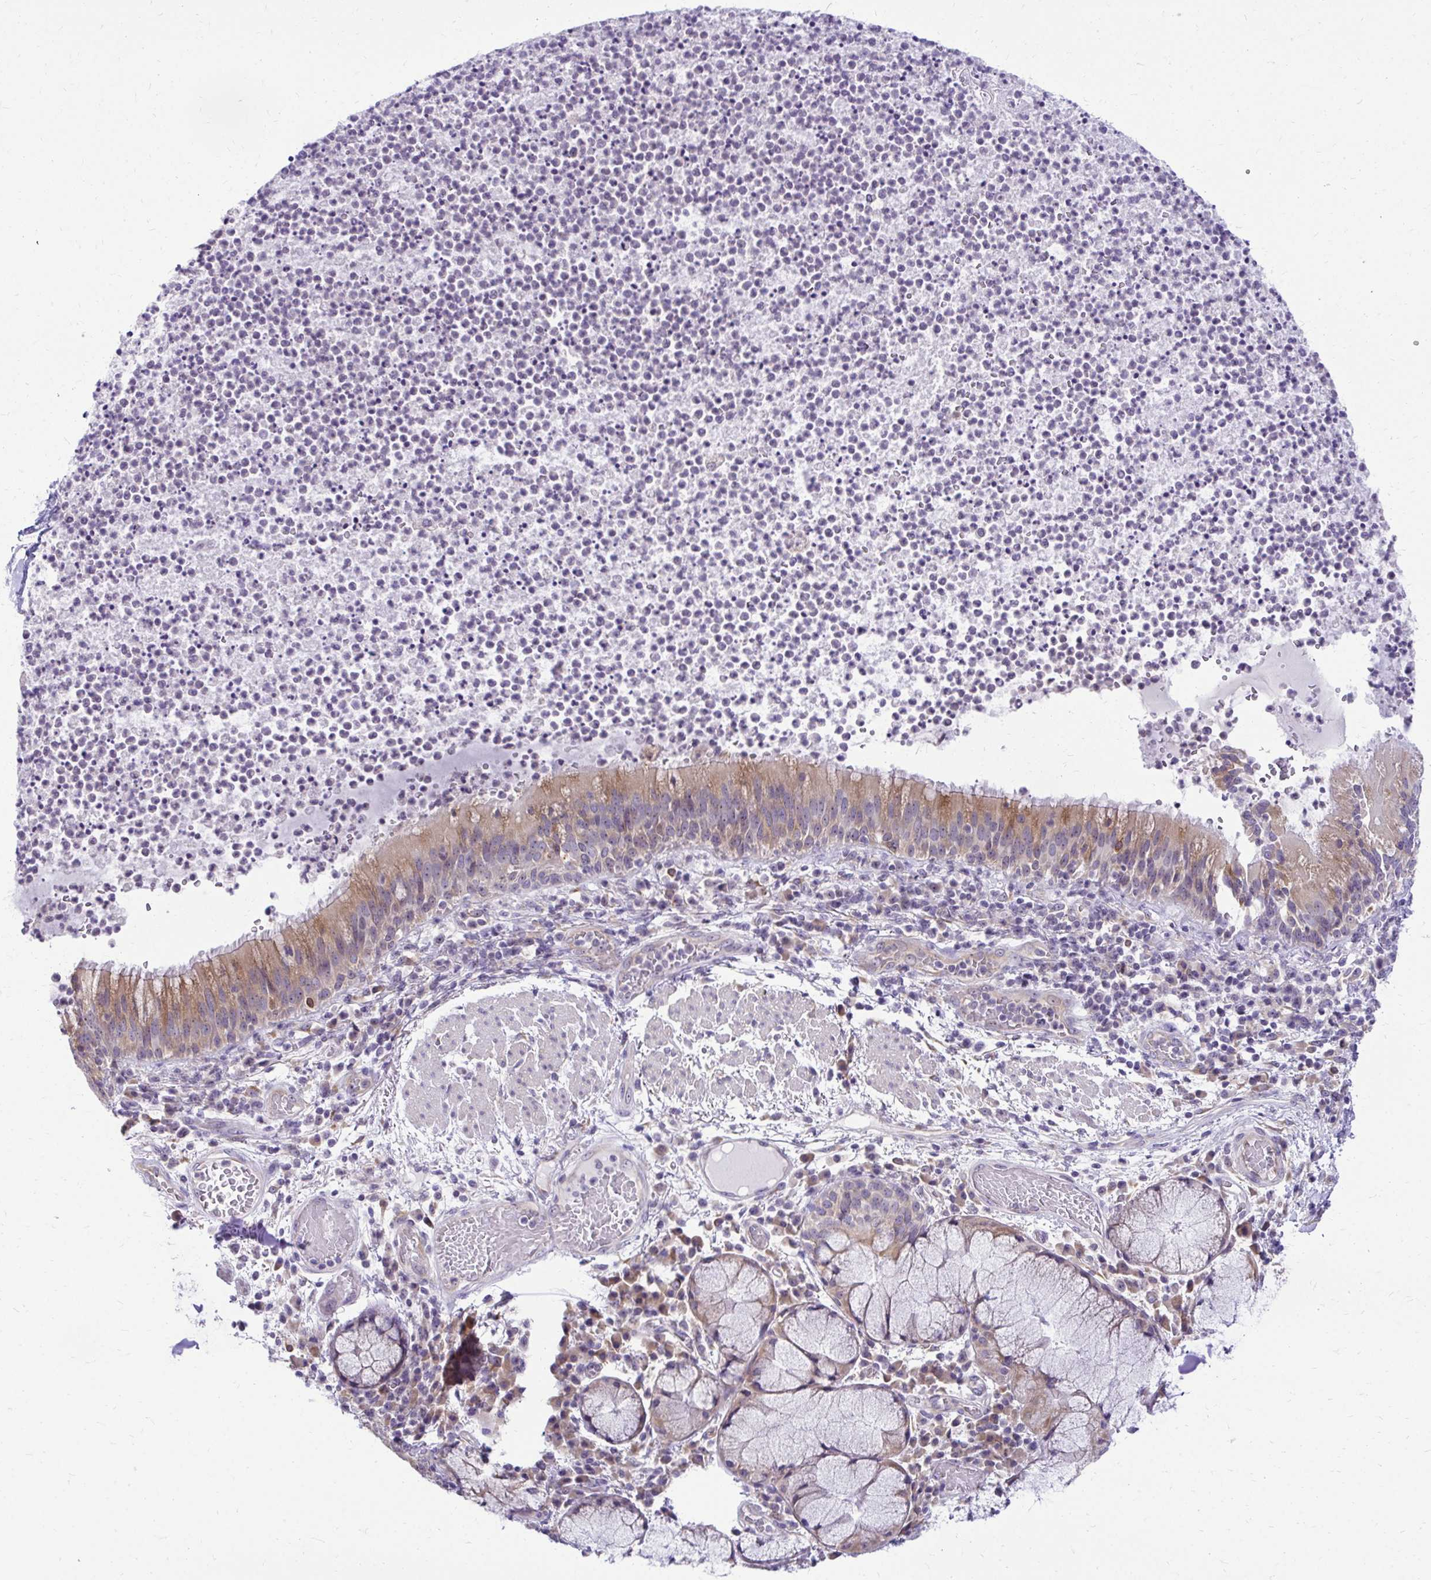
{"staining": {"intensity": "moderate", "quantity": "<25%", "location": "cytoplasmic/membranous"}, "tissue": "bronchus", "cell_type": "Respiratory epithelial cells", "image_type": "normal", "snomed": [{"axis": "morphology", "description": "Normal tissue, NOS"}, {"axis": "topography", "description": "Lymph node"}, {"axis": "topography", "description": "Bronchus"}], "caption": "High-power microscopy captured an immunohistochemistry histopathology image of benign bronchus, revealing moderate cytoplasmic/membranous expression in about <25% of respiratory epithelial cells.", "gene": "NIFK", "patient": {"sex": "male", "age": 56}}